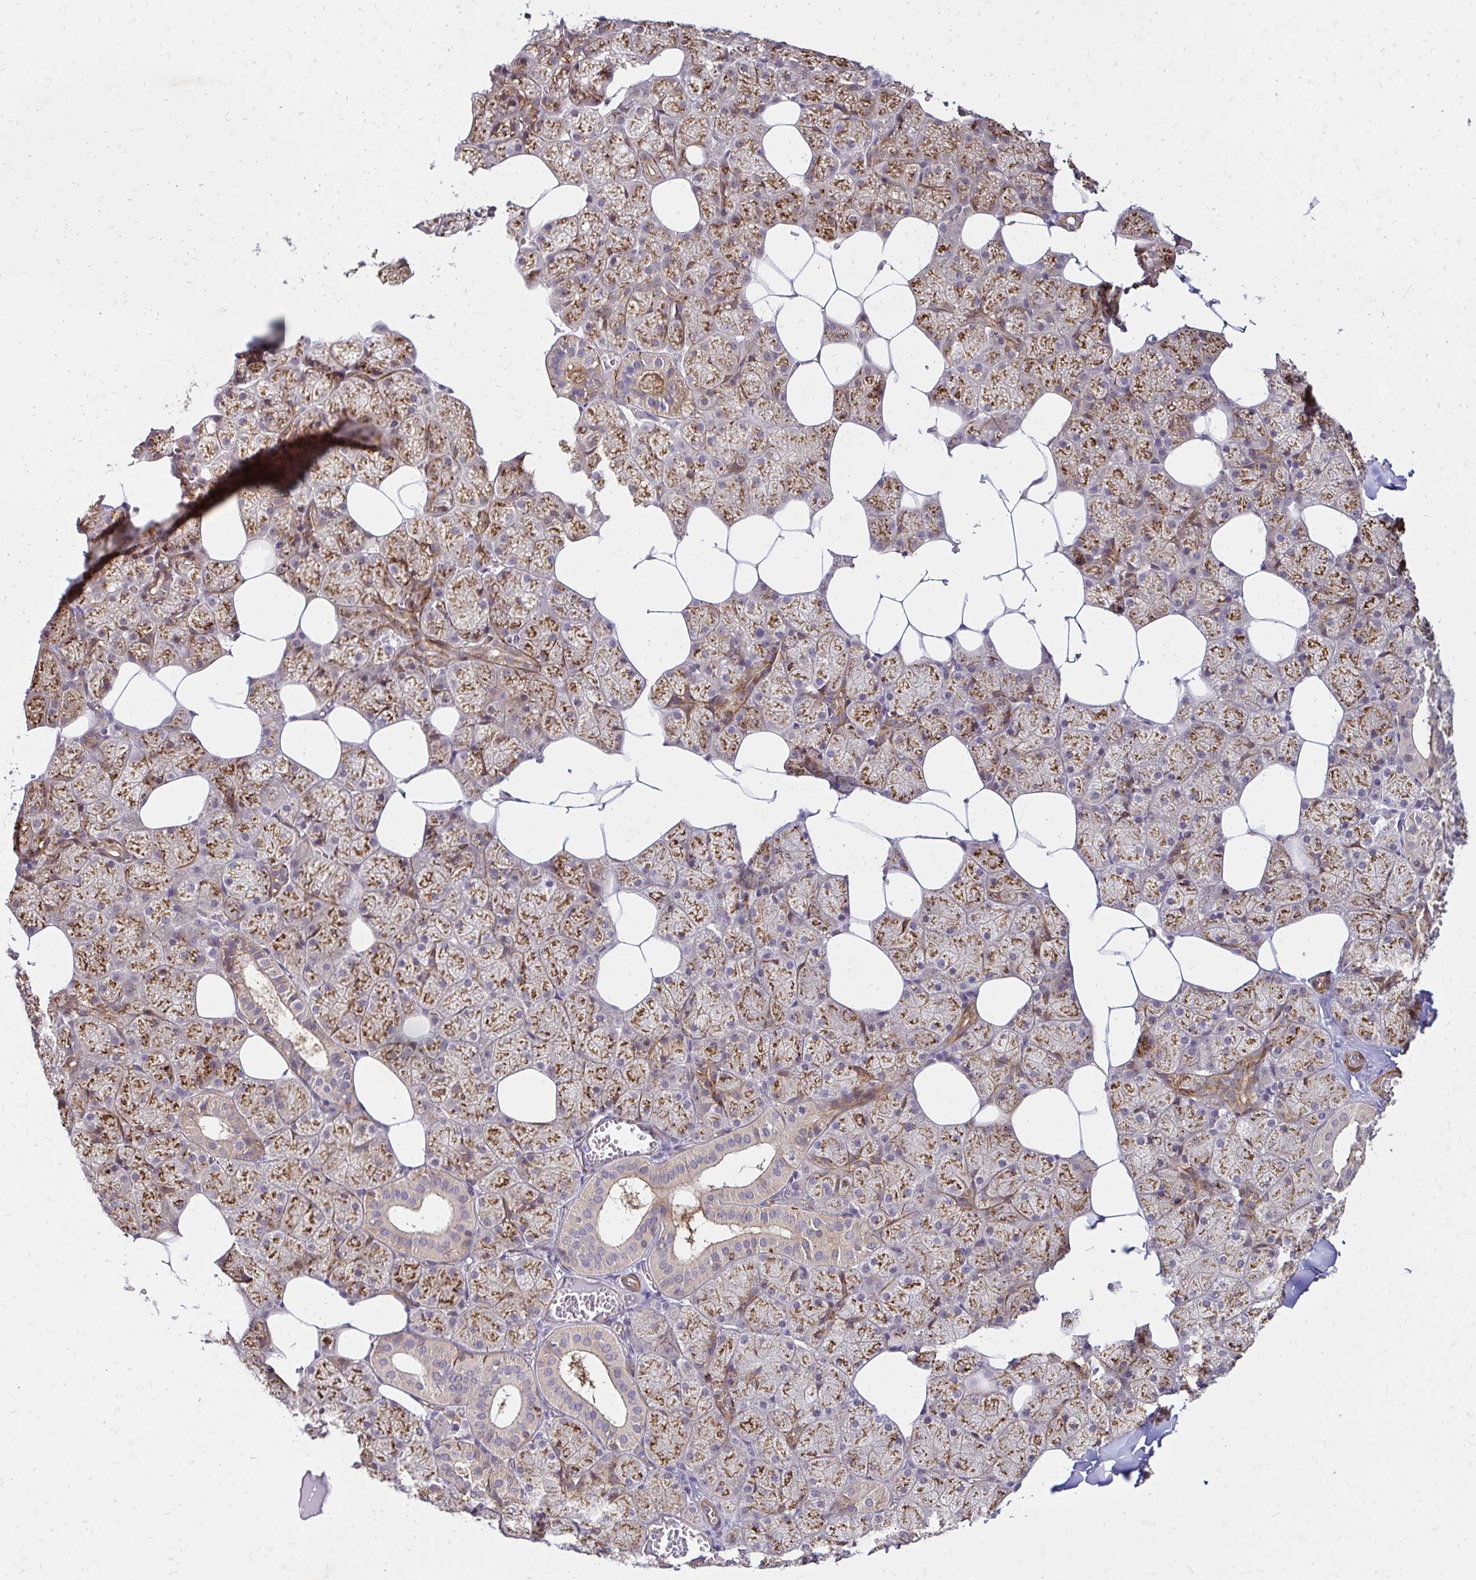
{"staining": {"intensity": "strong", "quantity": ">75%", "location": "cytoplasmic/membranous"}, "tissue": "salivary gland", "cell_type": "Glandular cells", "image_type": "normal", "snomed": [{"axis": "morphology", "description": "Normal tissue, NOS"}, {"axis": "topography", "description": "Salivary gland"}, {"axis": "topography", "description": "Peripheral nerve tissue"}], "caption": "IHC (DAB (3,3'-diaminobenzidine)) staining of unremarkable salivary gland demonstrates strong cytoplasmic/membranous protein positivity in about >75% of glandular cells.", "gene": "YAP1", "patient": {"sex": "male", "age": 38}}